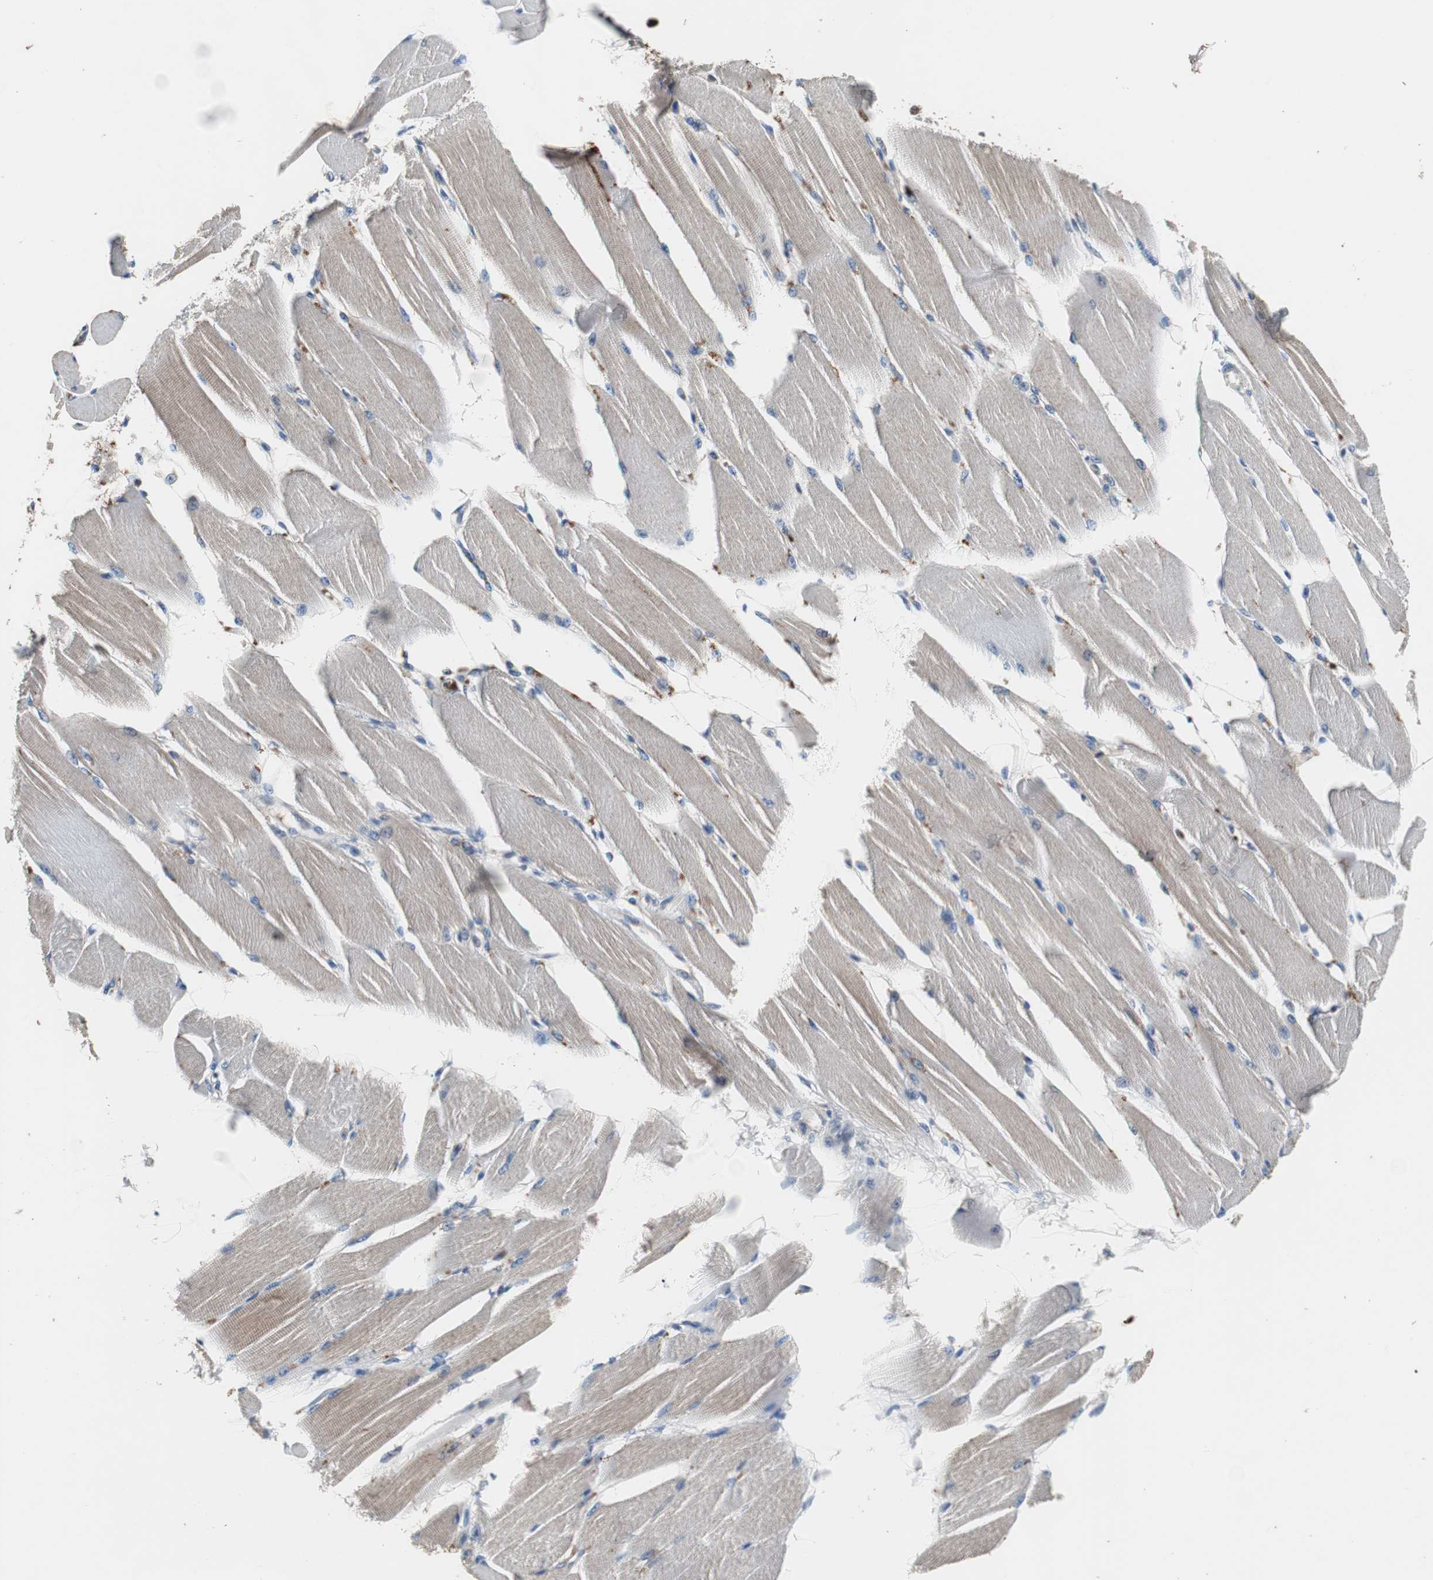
{"staining": {"intensity": "weak", "quantity": "<25%", "location": "cytoplasmic/membranous"}, "tissue": "skeletal muscle", "cell_type": "Myocytes", "image_type": "normal", "snomed": [{"axis": "morphology", "description": "Normal tissue, NOS"}, {"axis": "topography", "description": "Skeletal muscle"}, {"axis": "topography", "description": "Peripheral nerve tissue"}], "caption": "Myocytes are negative for protein expression in benign human skeletal muscle. (DAB (3,3'-diaminobenzidine) IHC, high magnification).", "gene": "CALB2", "patient": {"sex": "female", "age": 84}}